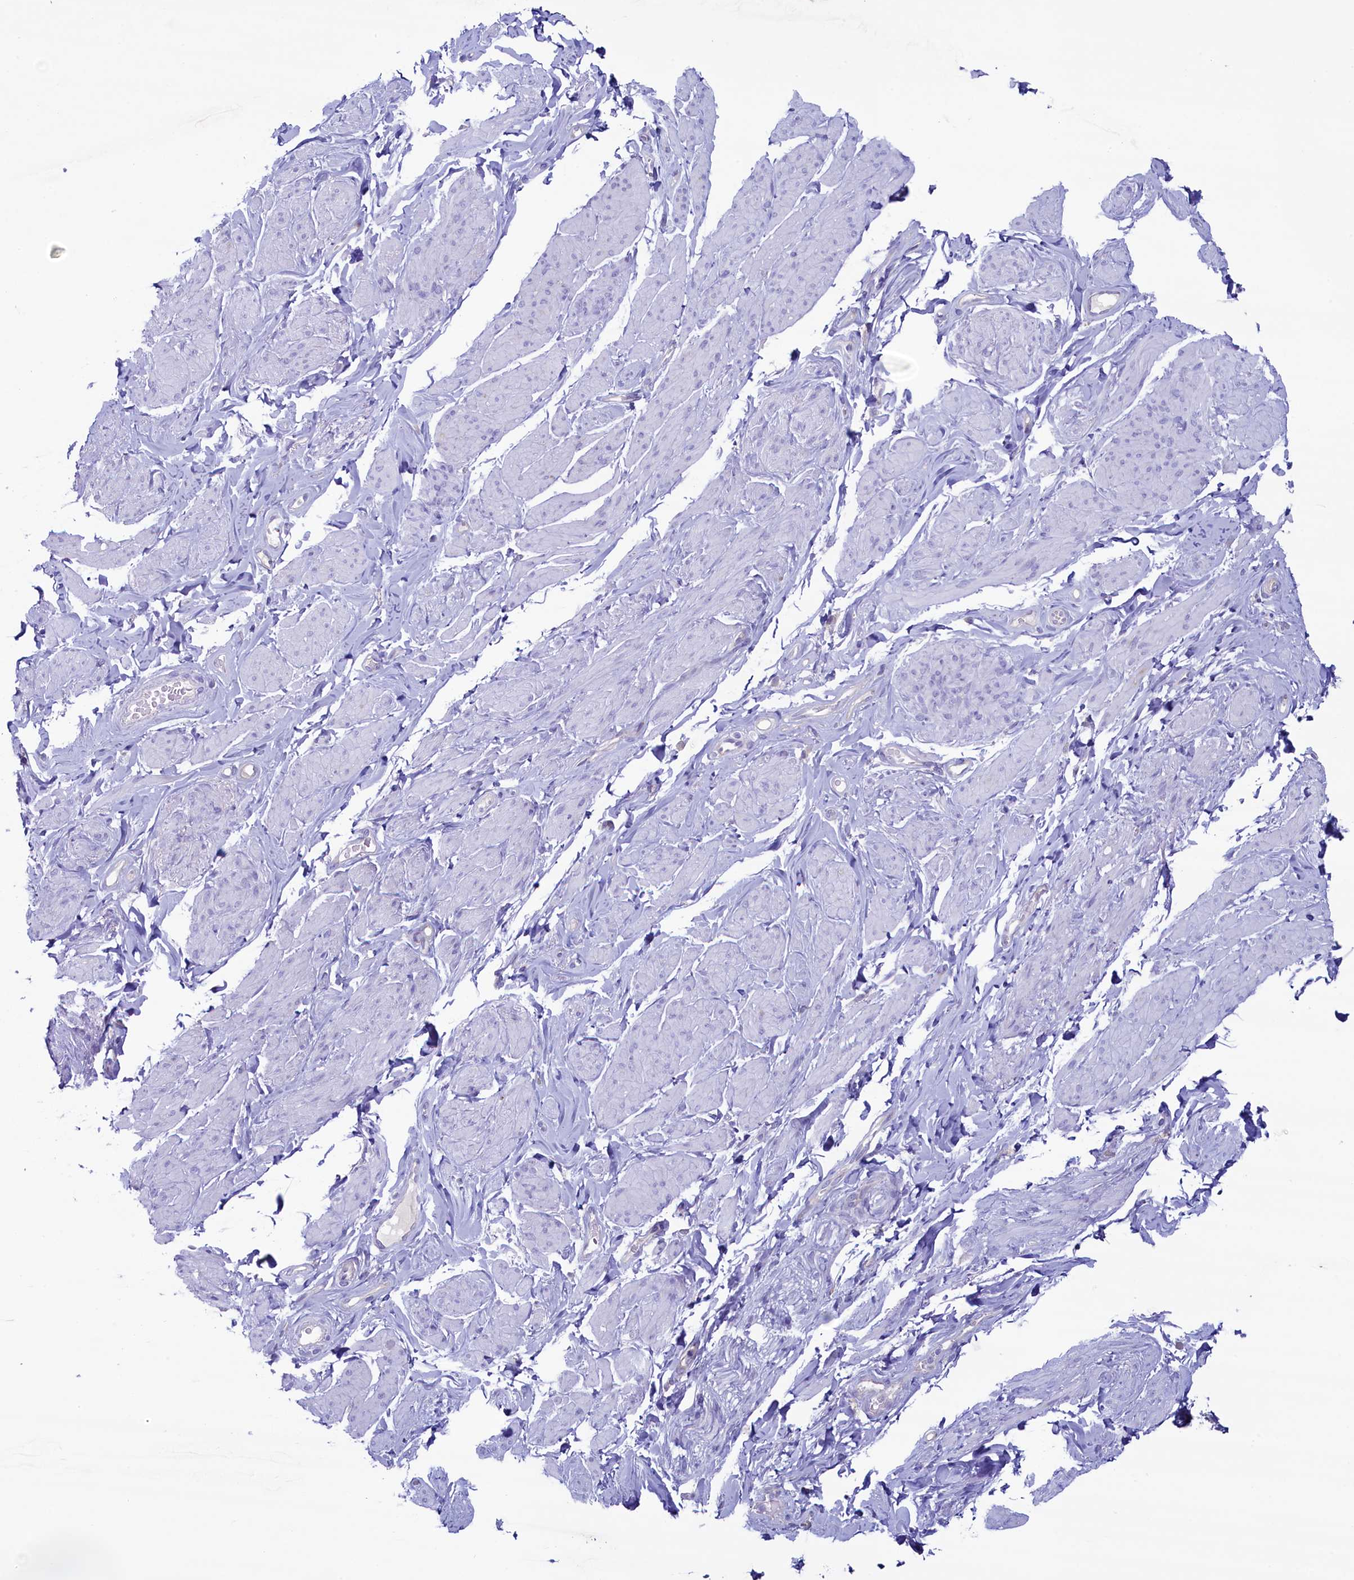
{"staining": {"intensity": "negative", "quantity": "none", "location": "none"}, "tissue": "smooth muscle", "cell_type": "Smooth muscle cells", "image_type": "normal", "snomed": [{"axis": "morphology", "description": "Normal tissue, NOS"}, {"axis": "topography", "description": "Smooth muscle"}, {"axis": "topography", "description": "Peripheral nerve tissue"}], "caption": "IHC of unremarkable human smooth muscle demonstrates no staining in smooth muscle cells.", "gene": "KRBOX5", "patient": {"sex": "male", "age": 69}}